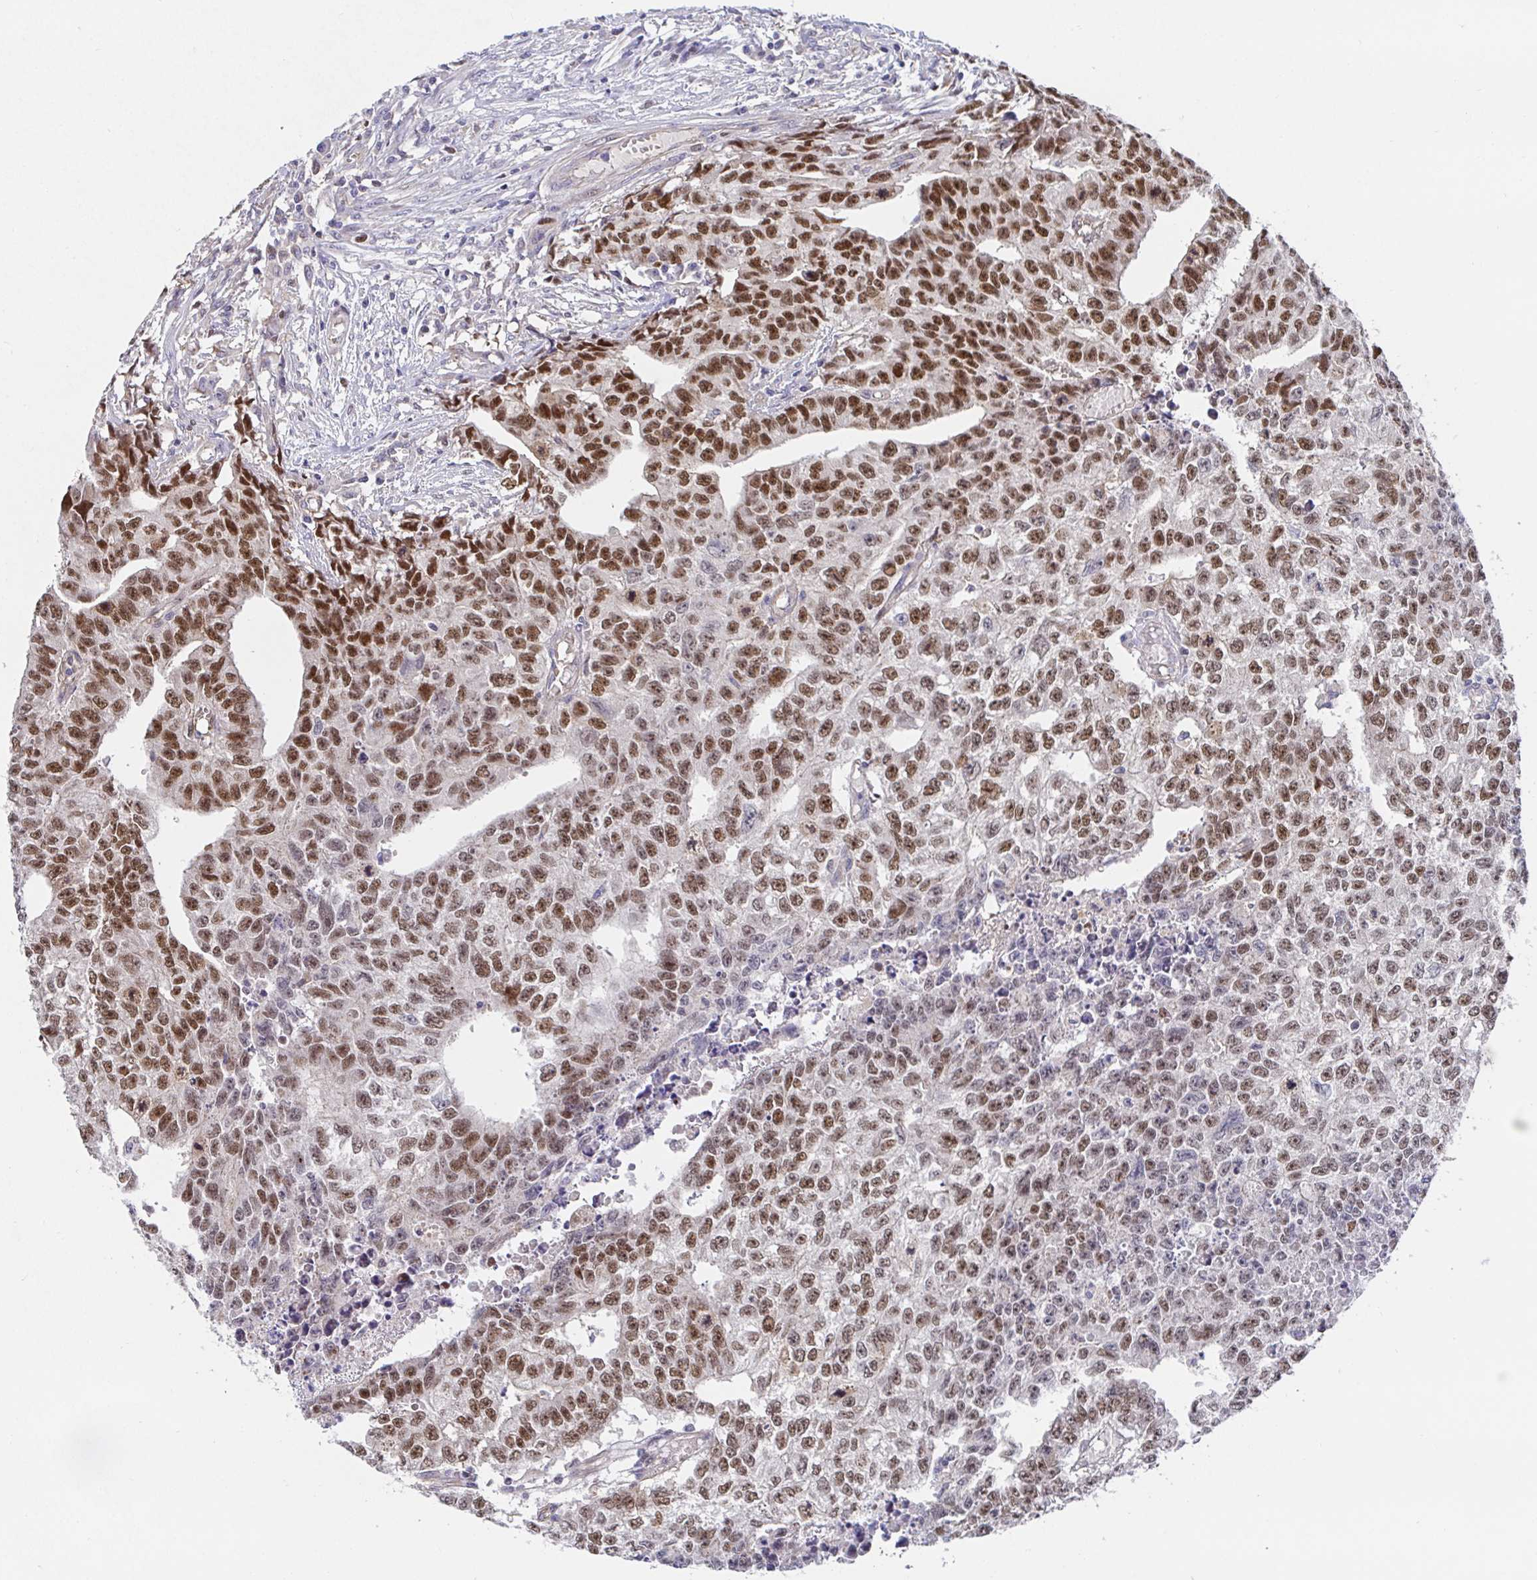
{"staining": {"intensity": "moderate", "quantity": ">75%", "location": "nuclear"}, "tissue": "testis cancer", "cell_type": "Tumor cells", "image_type": "cancer", "snomed": [{"axis": "morphology", "description": "Carcinoma, Embryonal, NOS"}, {"axis": "morphology", "description": "Teratoma, malignant, NOS"}, {"axis": "topography", "description": "Testis"}], "caption": "The immunohistochemical stain highlights moderate nuclear positivity in tumor cells of testis cancer (embryonal carcinoma) tissue.", "gene": "TIMELESS", "patient": {"sex": "male", "age": 24}}